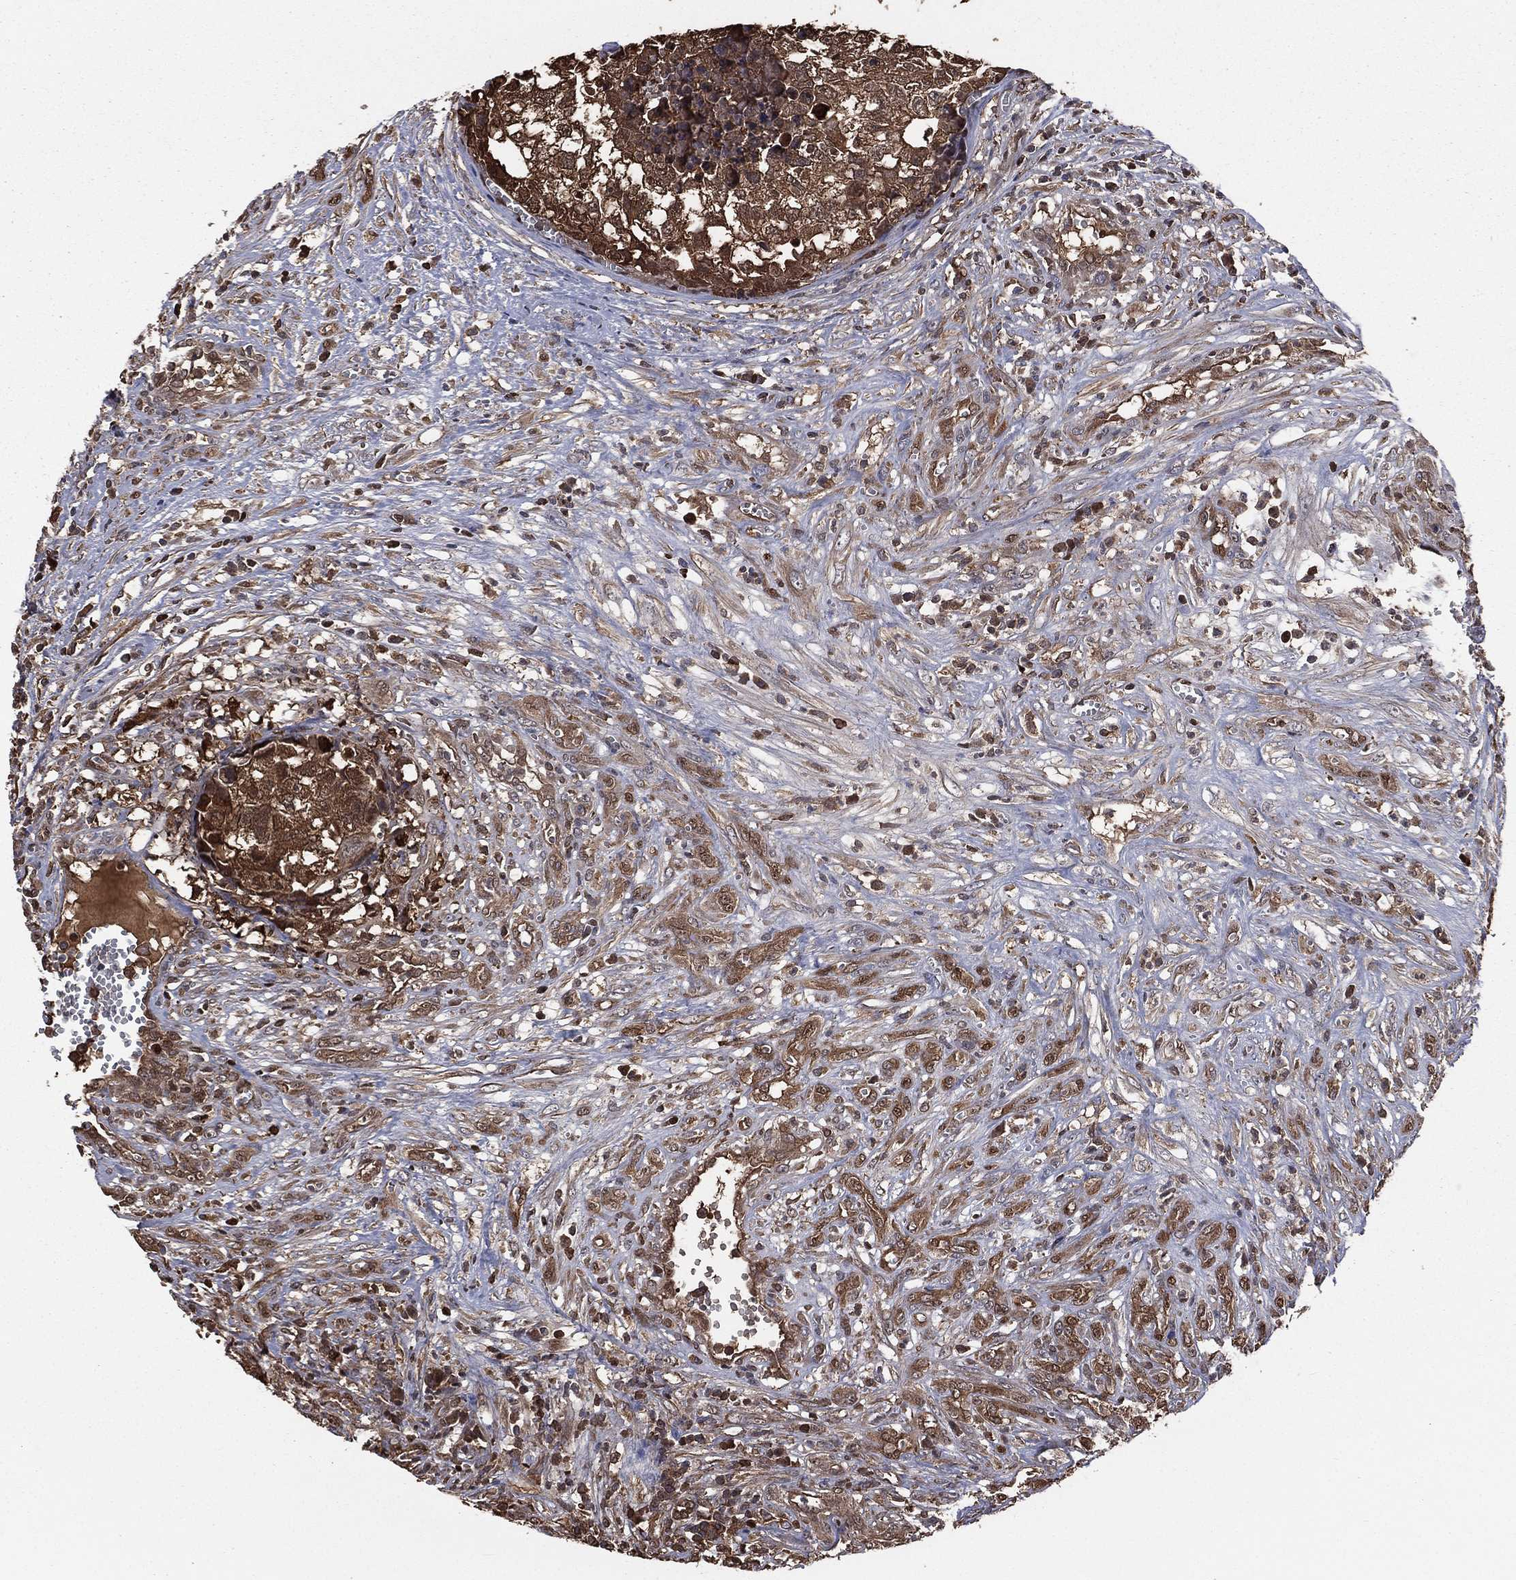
{"staining": {"intensity": "moderate", "quantity": ">75%", "location": "cytoplasmic/membranous"}, "tissue": "testis cancer", "cell_type": "Tumor cells", "image_type": "cancer", "snomed": [{"axis": "morphology", "description": "Seminoma, NOS"}, {"axis": "morphology", "description": "Carcinoma, Embryonal, NOS"}, {"axis": "topography", "description": "Testis"}], "caption": "The image displays staining of embryonal carcinoma (testis), revealing moderate cytoplasmic/membranous protein expression (brown color) within tumor cells.", "gene": "TBC1D2", "patient": {"sex": "male", "age": 22}}